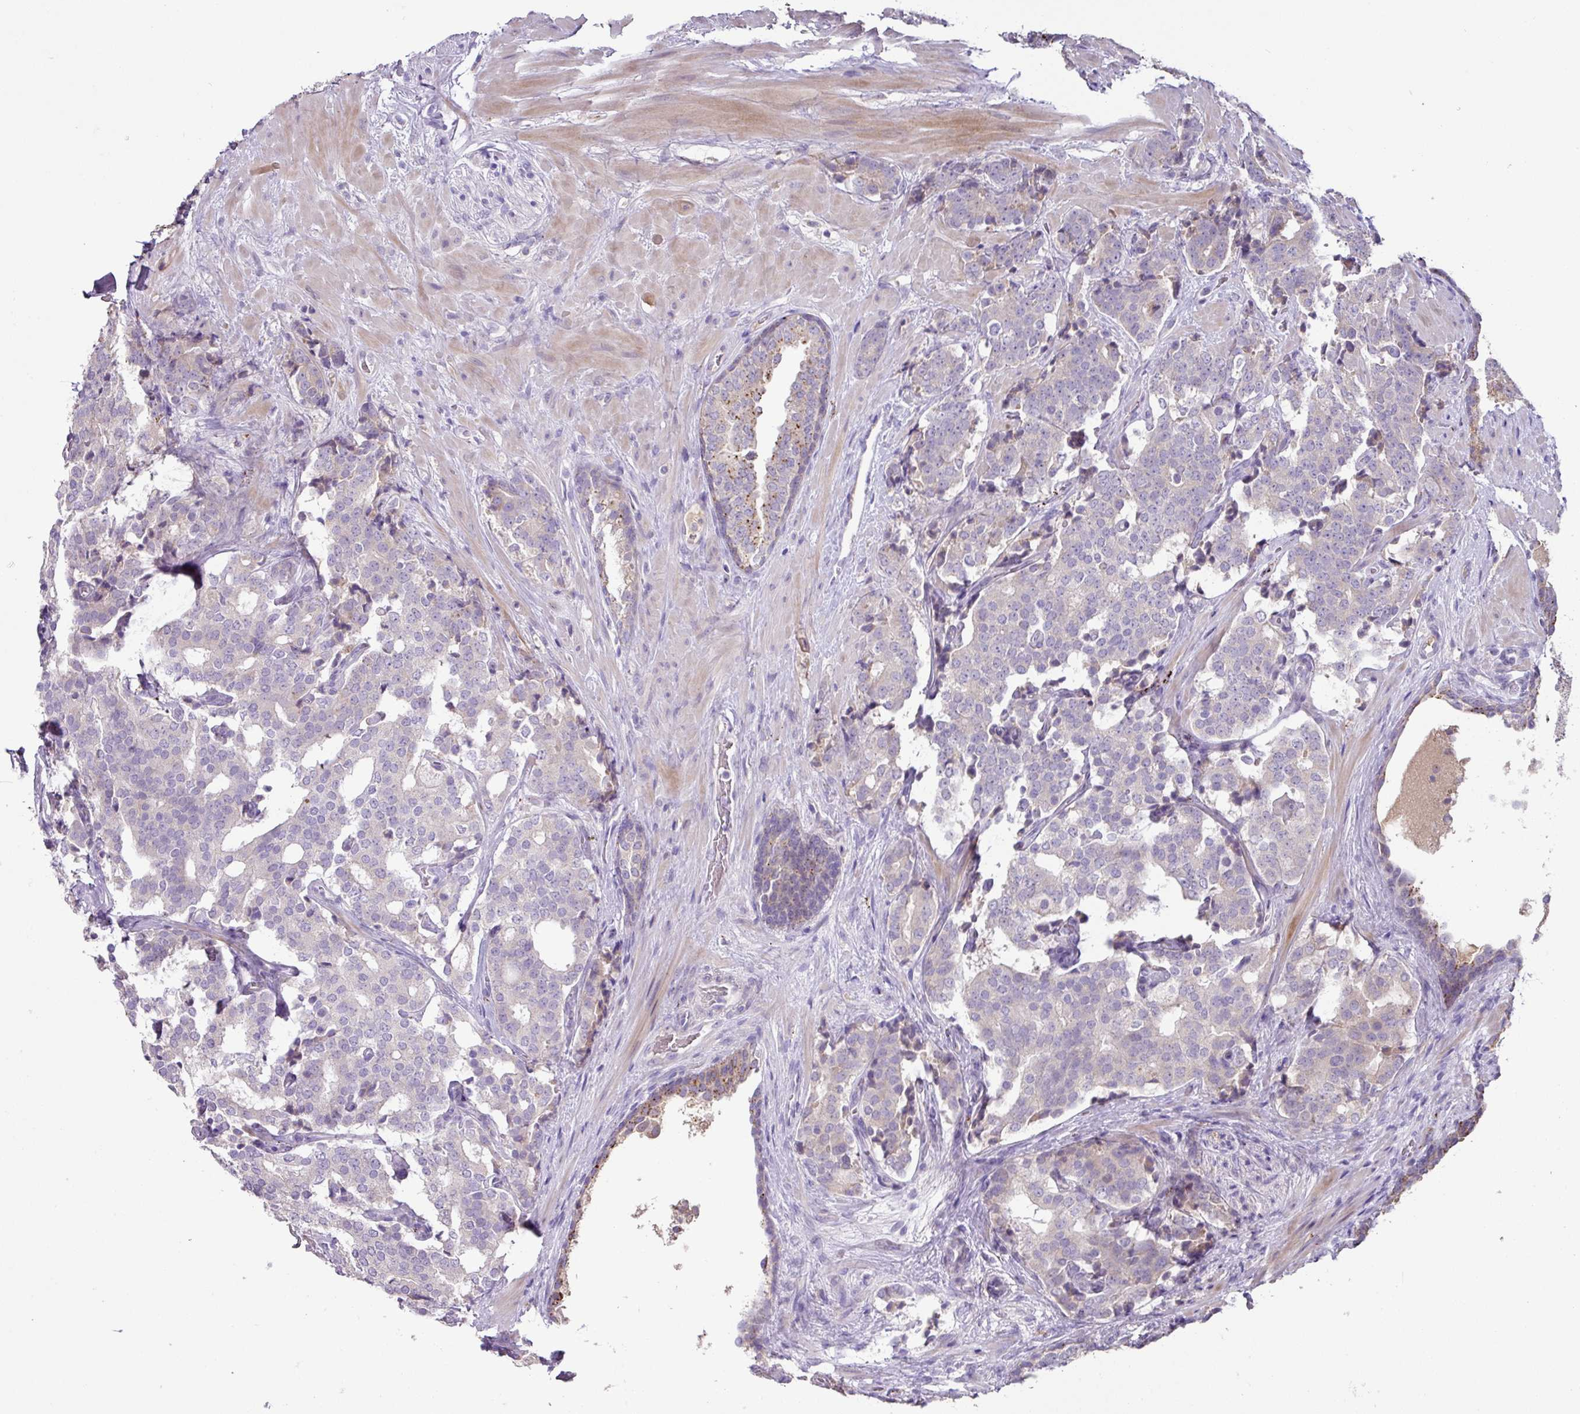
{"staining": {"intensity": "negative", "quantity": "none", "location": "none"}, "tissue": "prostate cancer", "cell_type": "Tumor cells", "image_type": "cancer", "snomed": [{"axis": "morphology", "description": "Adenocarcinoma, High grade"}, {"axis": "topography", "description": "Prostate"}], "caption": "An immunohistochemistry (IHC) photomicrograph of adenocarcinoma (high-grade) (prostate) is shown. There is no staining in tumor cells of adenocarcinoma (high-grade) (prostate). (DAB (3,3'-diaminobenzidine) immunohistochemistry, high magnification).", "gene": "PLEKHH3", "patient": {"sex": "male", "age": 63}}